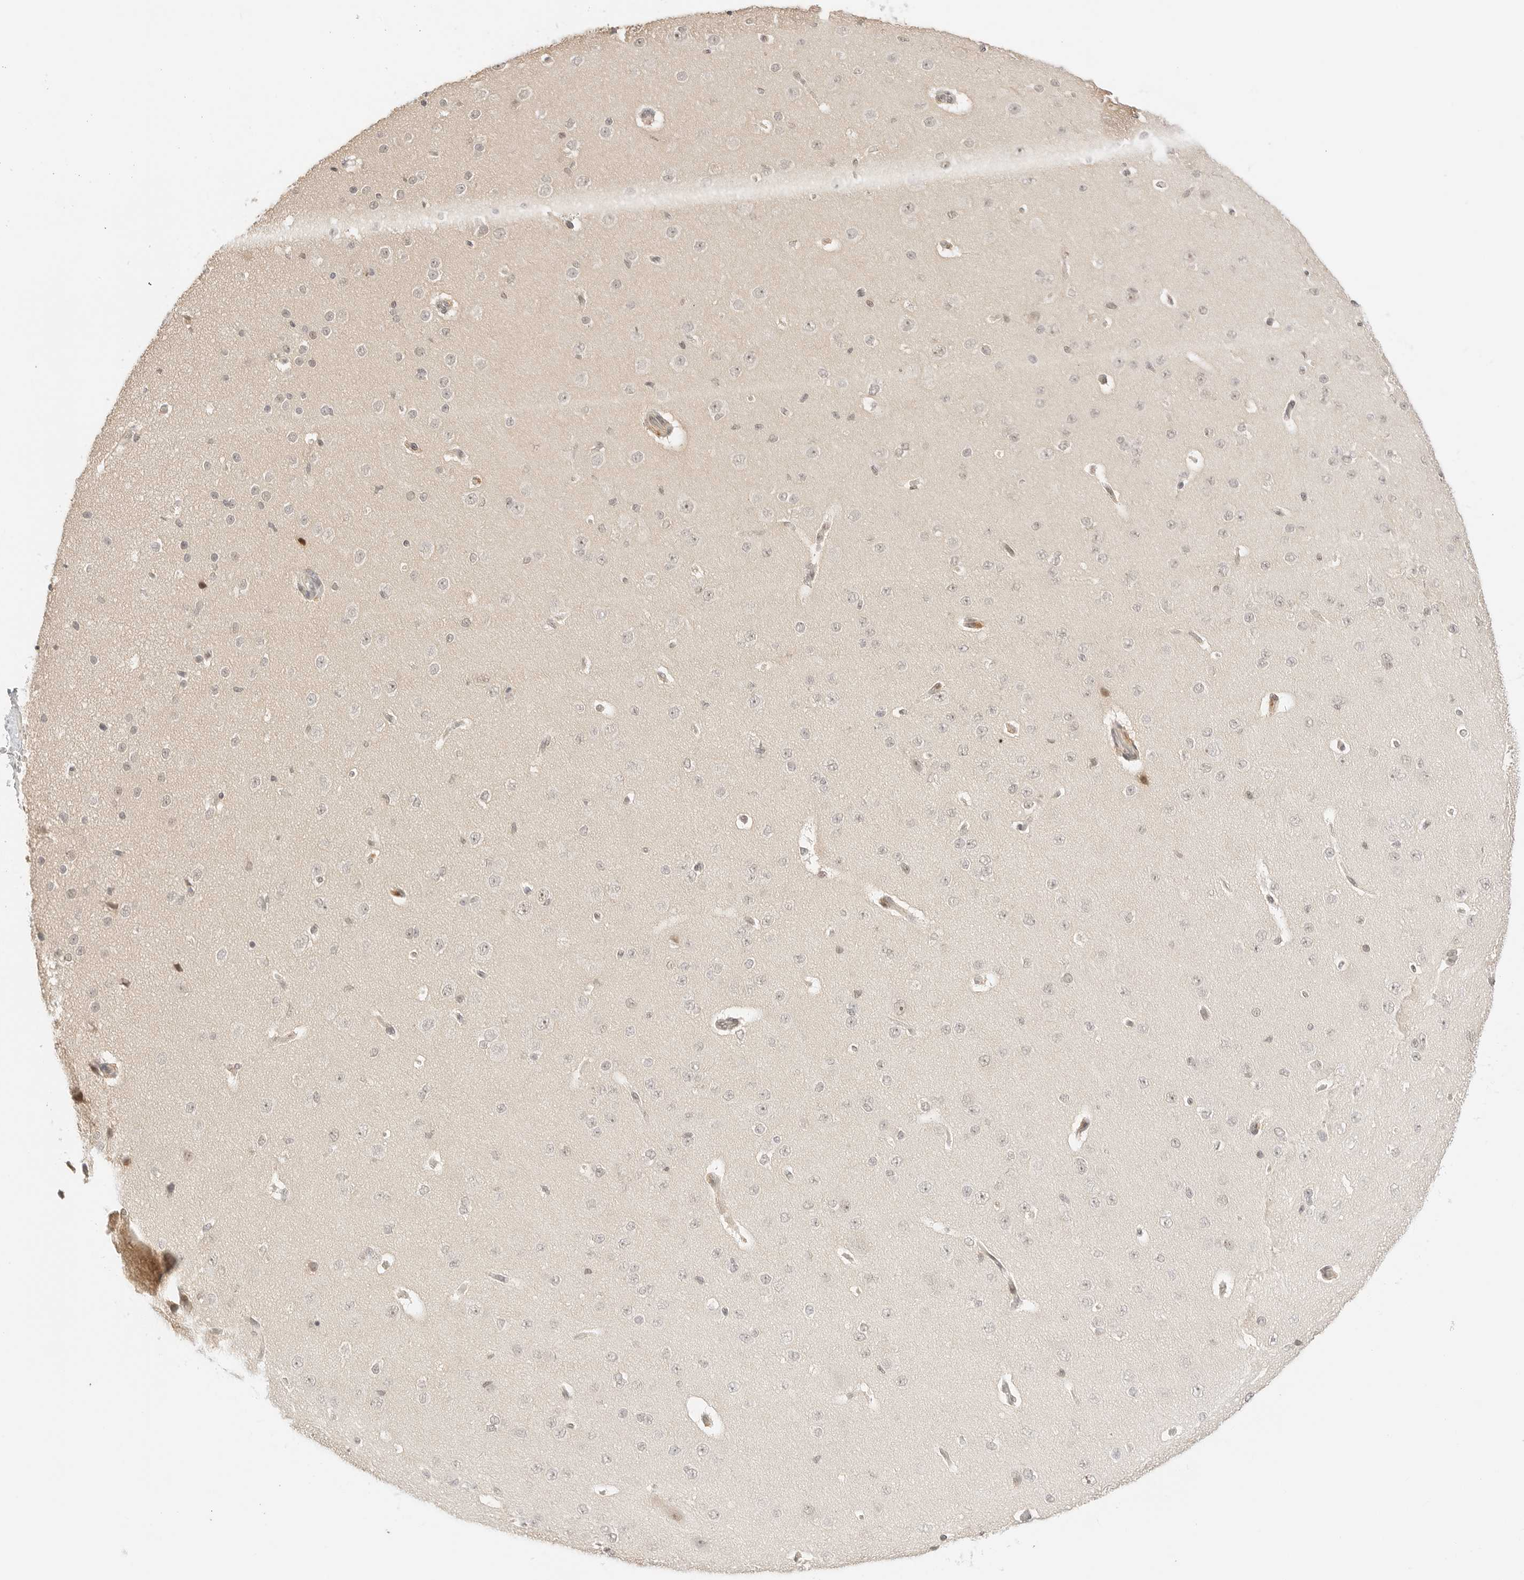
{"staining": {"intensity": "weak", "quantity": "25%-75%", "location": "nuclear"}, "tissue": "cerebral cortex", "cell_type": "Endothelial cells", "image_type": "normal", "snomed": [{"axis": "morphology", "description": "Normal tissue, NOS"}, {"axis": "morphology", "description": "Developmental malformation"}, {"axis": "topography", "description": "Cerebral cortex"}], "caption": "The immunohistochemical stain labels weak nuclear positivity in endothelial cells of unremarkable cerebral cortex.", "gene": "RPS6KL1", "patient": {"sex": "female", "age": 30}}